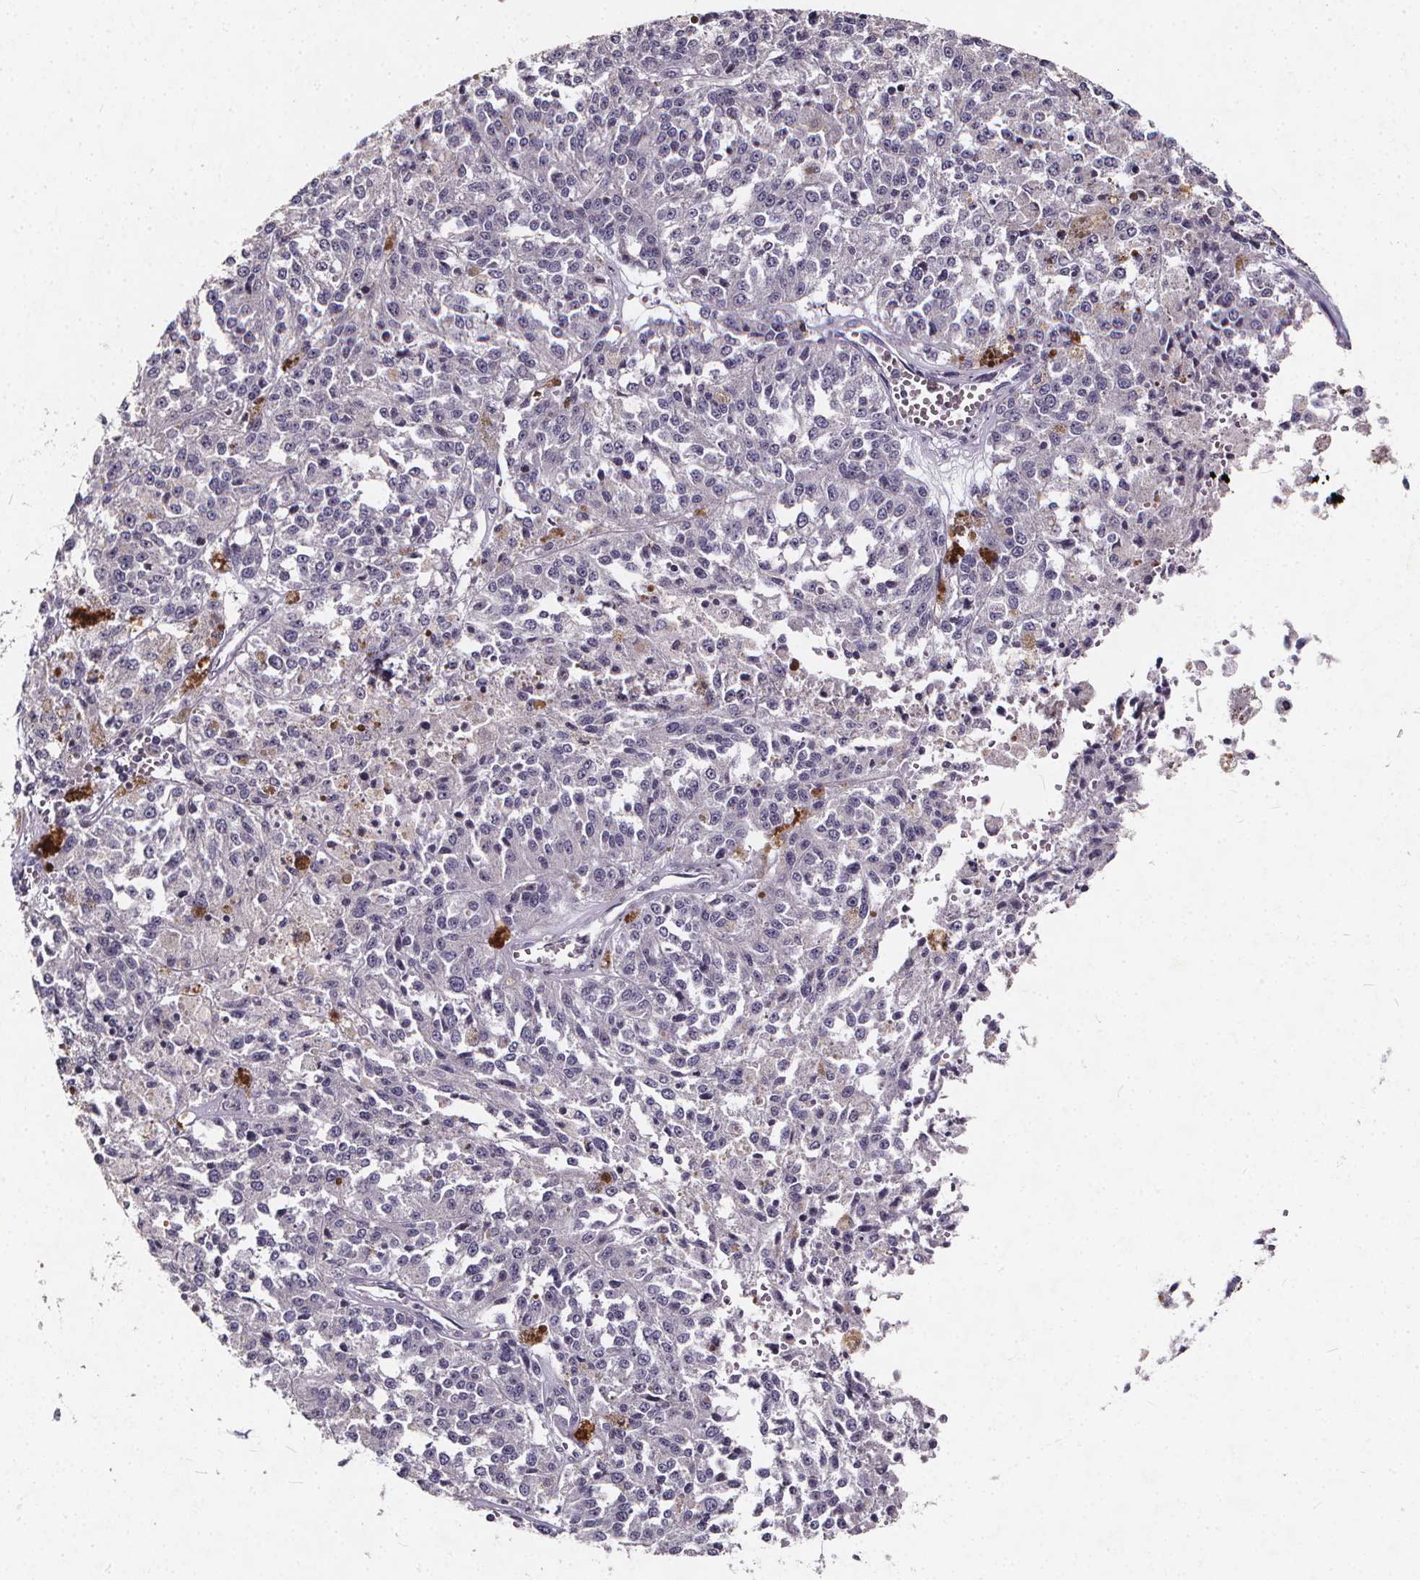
{"staining": {"intensity": "negative", "quantity": "none", "location": "none"}, "tissue": "melanoma", "cell_type": "Tumor cells", "image_type": "cancer", "snomed": [{"axis": "morphology", "description": "Malignant melanoma, Metastatic site"}, {"axis": "topography", "description": "Lymph node"}], "caption": "A high-resolution image shows IHC staining of malignant melanoma (metastatic site), which shows no significant positivity in tumor cells.", "gene": "TSPAN14", "patient": {"sex": "female", "age": 64}}